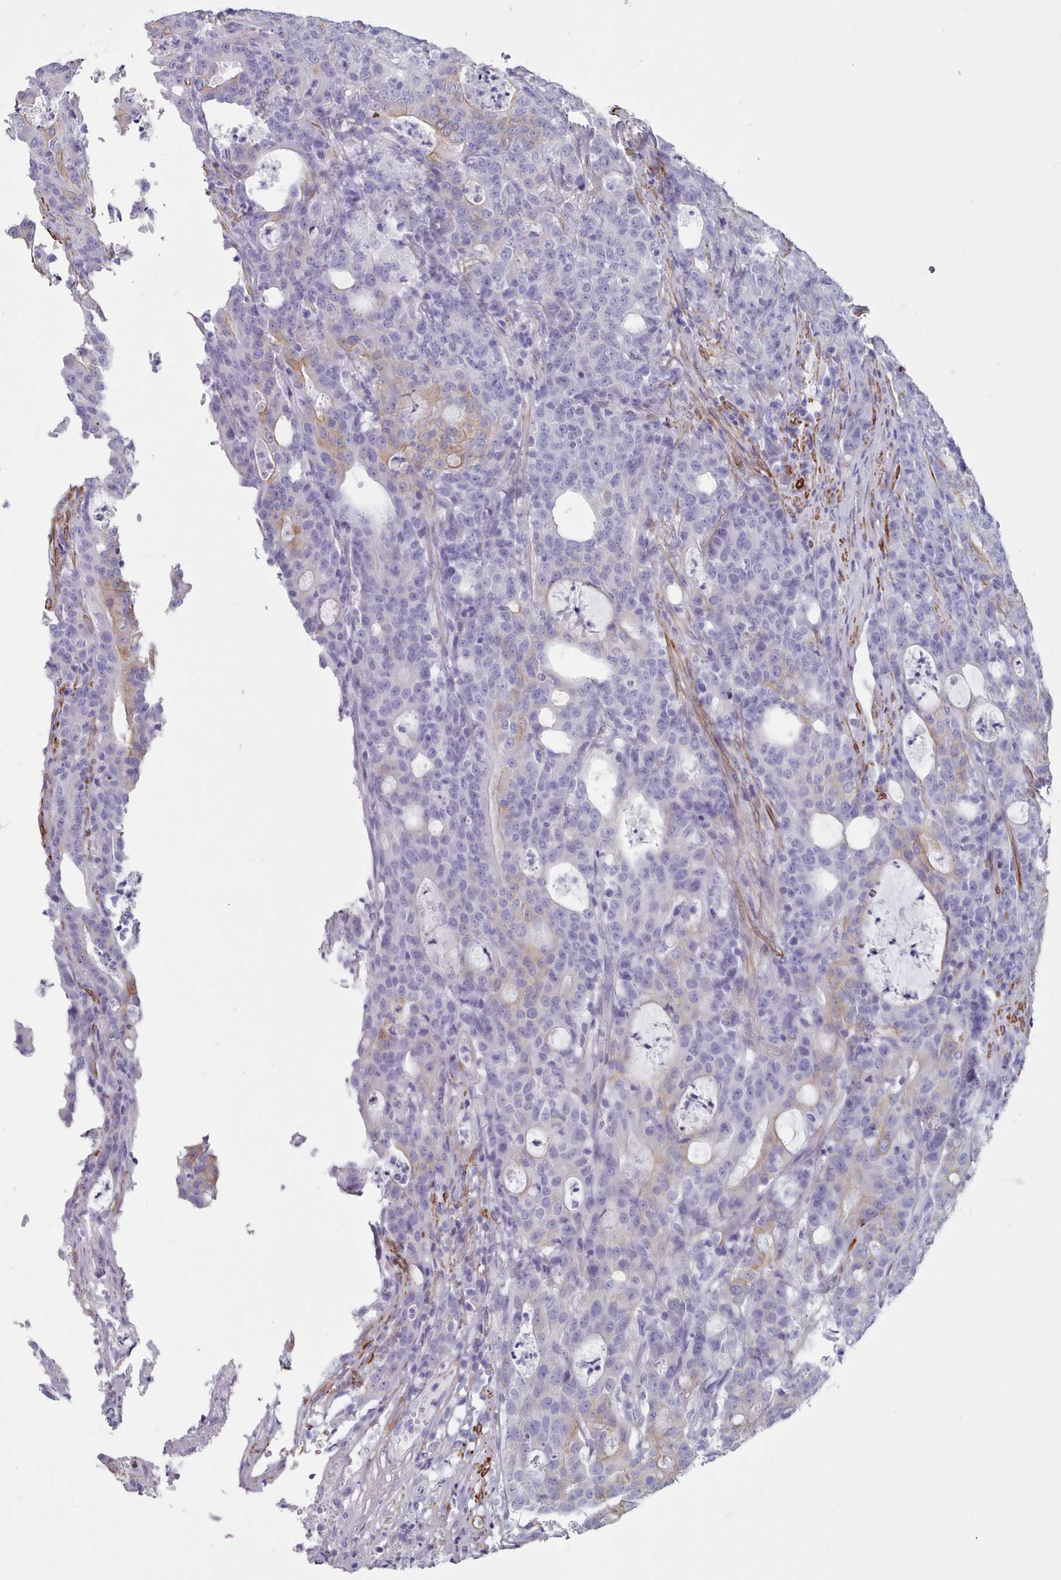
{"staining": {"intensity": "moderate", "quantity": "<25%", "location": "cytoplasmic/membranous"}, "tissue": "colorectal cancer", "cell_type": "Tumor cells", "image_type": "cancer", "snomed": [{"axis": "morphology", "description": "Adenocarcinoma, NOS"}, {"axis": "topography", "description": "Colon"}], "caption": "An image showing moderate cytoplasmic/membranous positivity in approximately <25% of tumor cells in colorectal cancer (adenocarcinoma), as visualized by brown immunohistochemical staining.", "gene": "FPGS", "patient": {"sex": "male", "age": 83}}